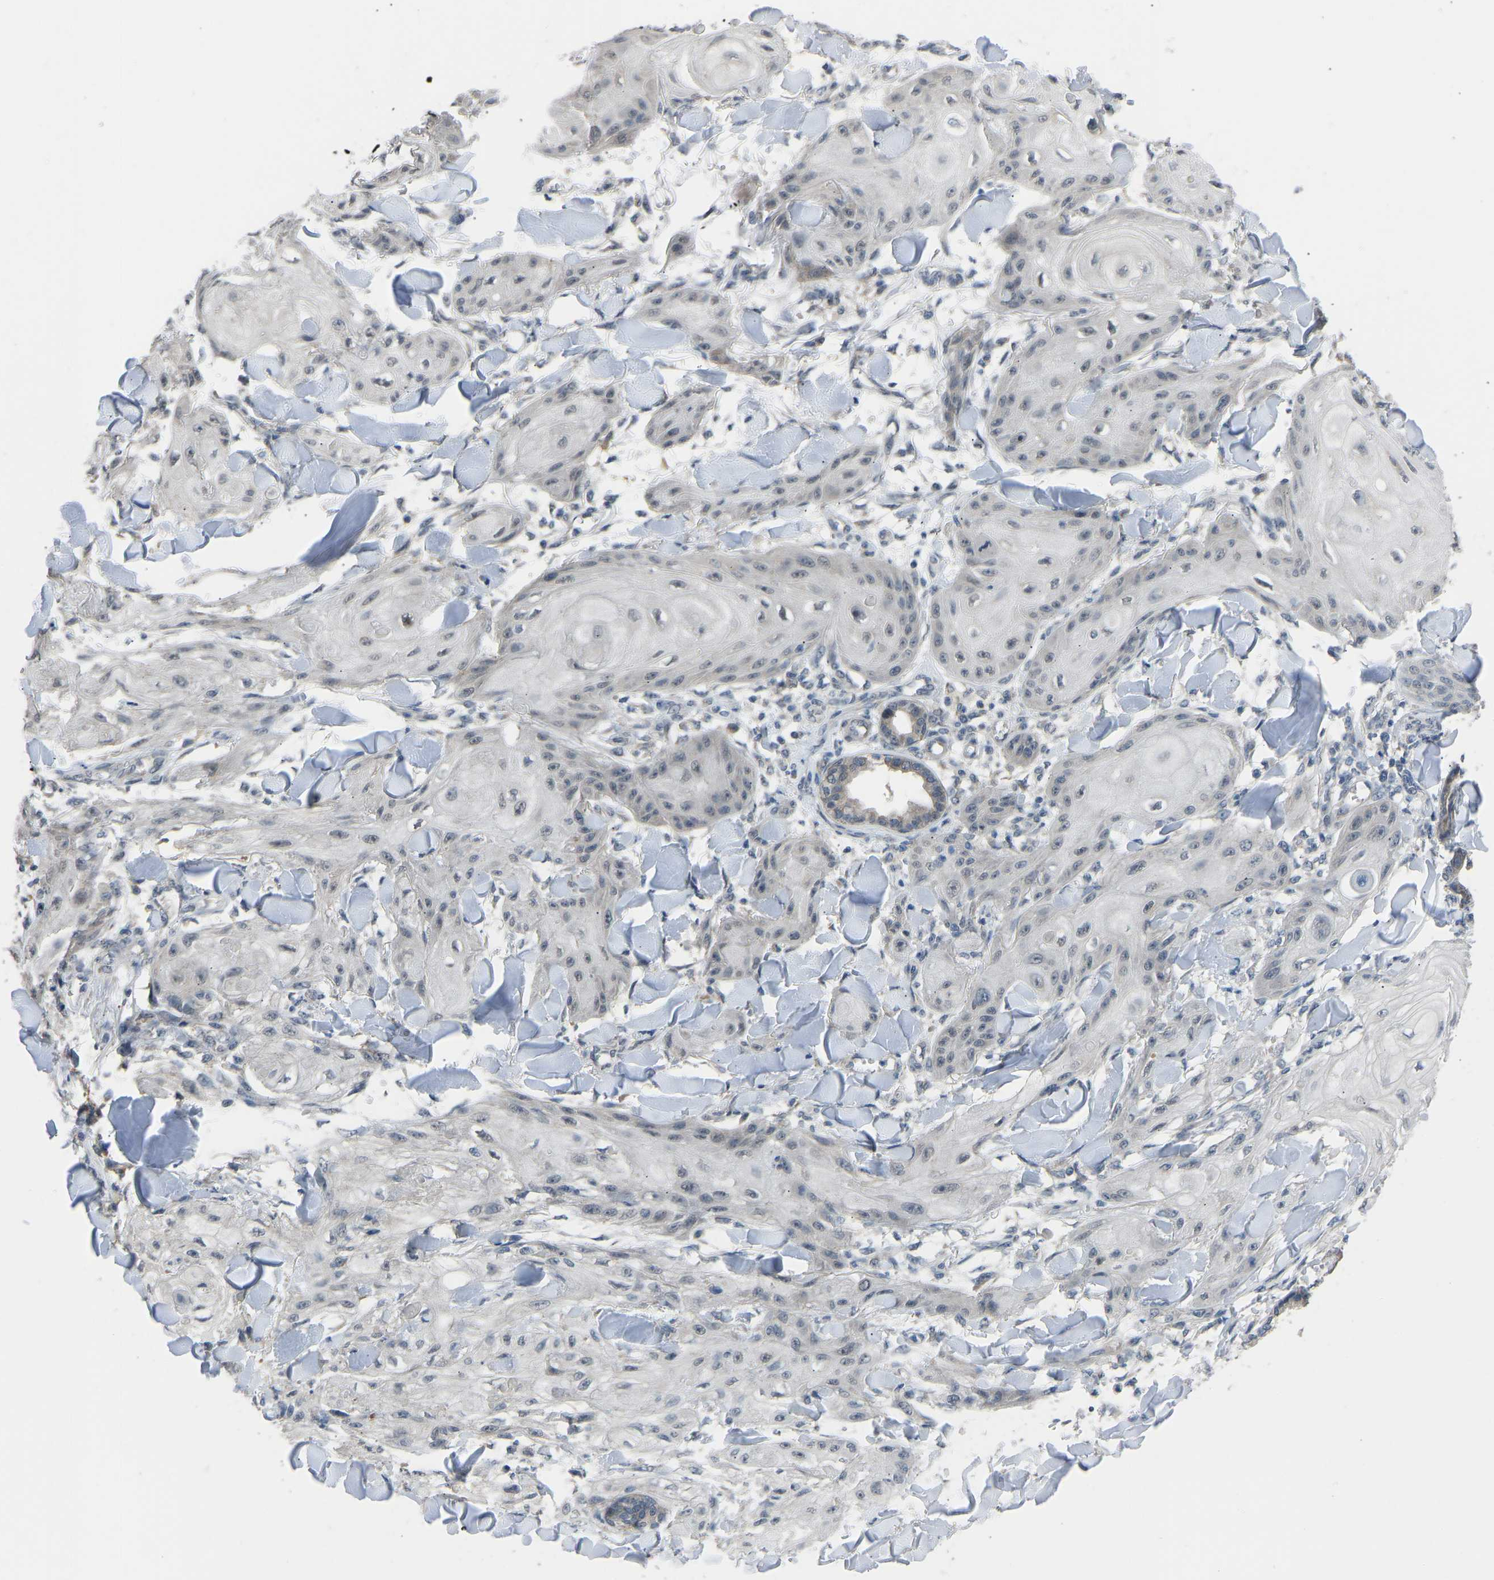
{"staining": {"intensity": "weak", "quantity": "<25%", "location": "nuclear"}, "tissue": "skin cancer", "cell_type": "Tumor cells", "image_type": "cancer", "snomed": [{"axis": "morphology", "description": "Squamous cell carcinoma, NOS"}, {"axis": "topography", "description": "Skin"}], "caption": "Immunohistochemistry (IHC) of skin cancer (squamous cell carcinoma) demonstrates no expression in tumor cells. (DAB (3,3'-diaminobenzidine) immunohistochemistry (IHC), high magnification).", "gene": "CDK2AP1", "patient": {"sex": "male", "age": 74}}